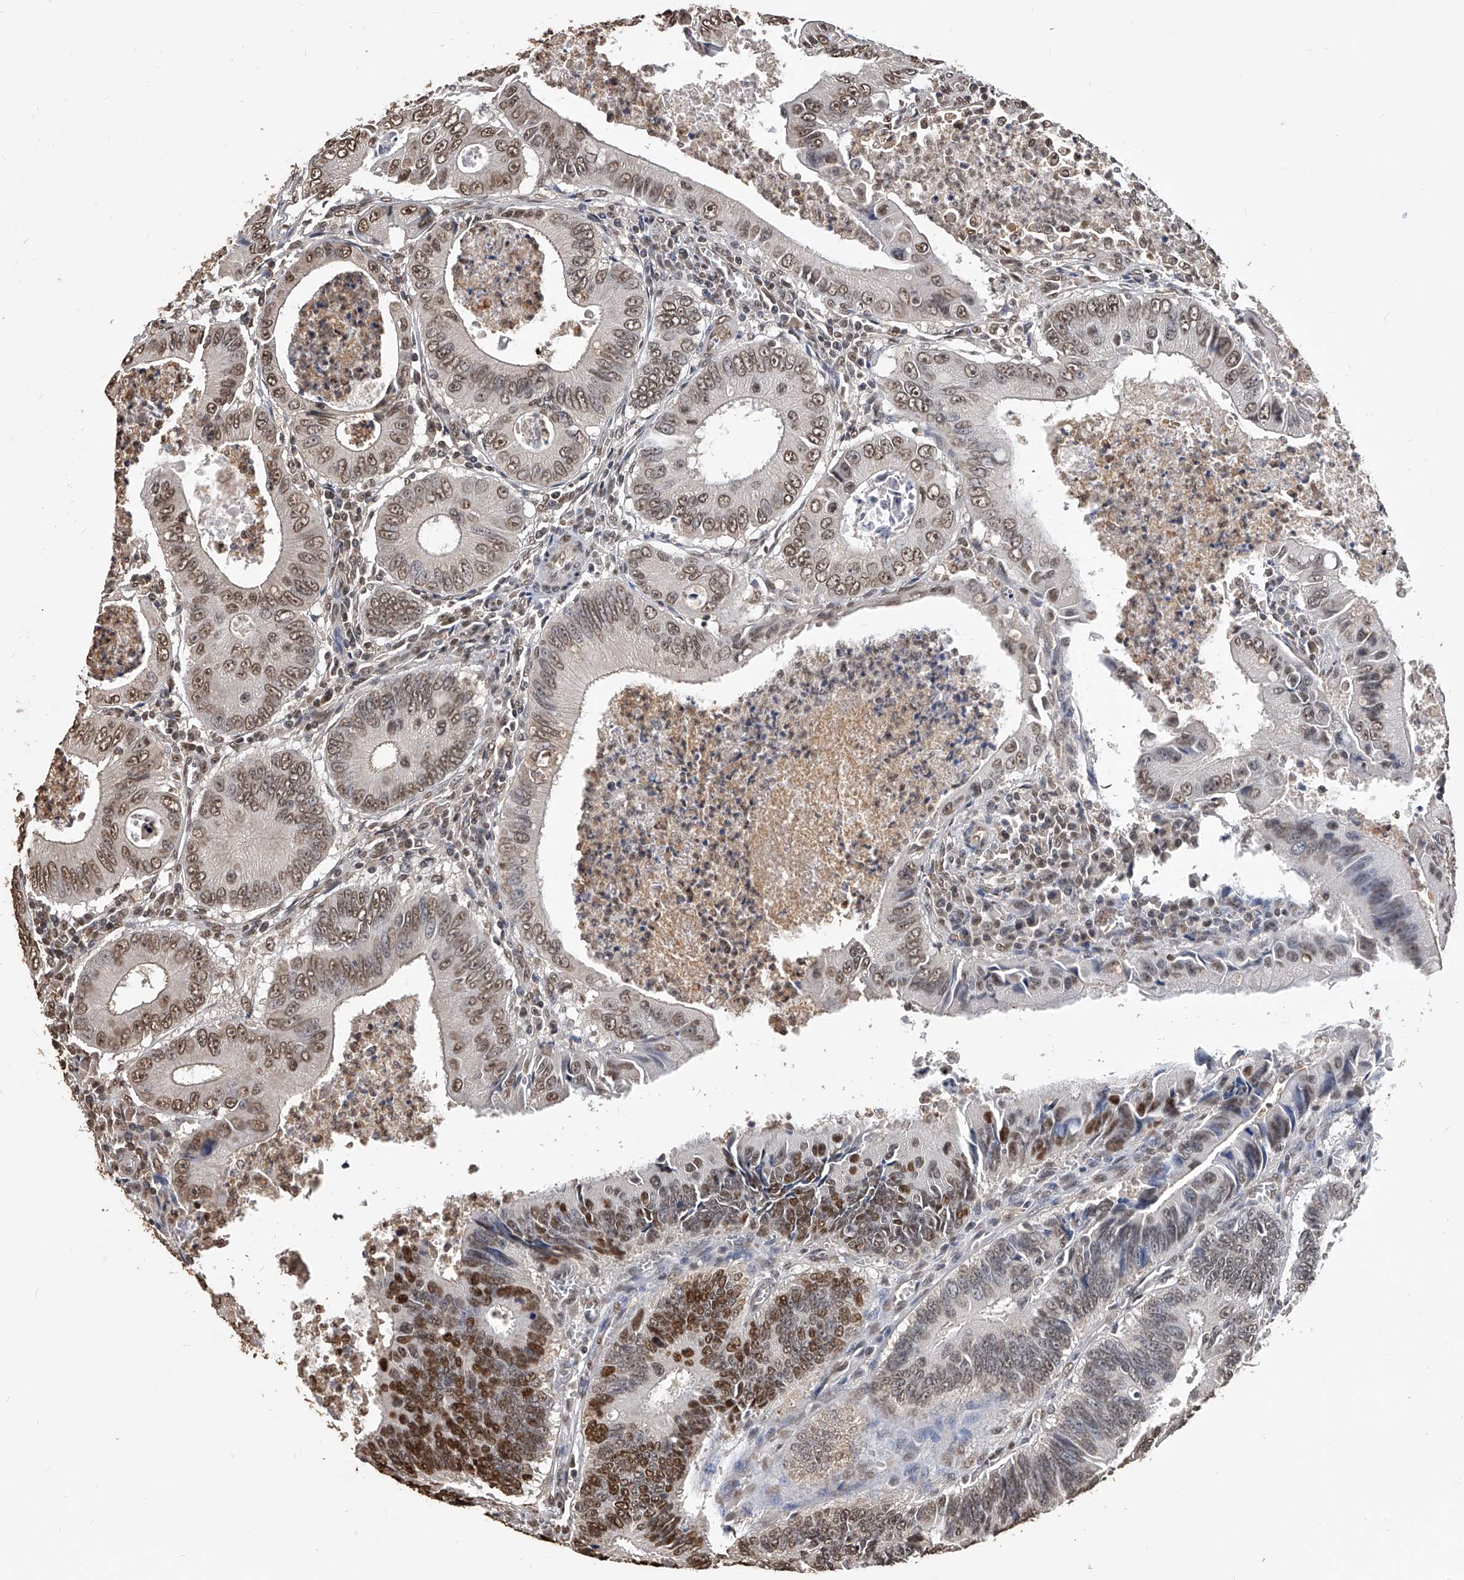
{"staining": {"intensity": "strong", "quantity": "25%-75%", "location": "nuclear"}, "tissue": "colorectal cancer", "cell_type": "Tumor cells", "image_type": "cancer", "snomed": [{"axis": "morphology", "description": "Inflammation, NOS"}, {"axis": "morphology", "description": "Adenocarcinoma, NOS"}, {"axis": "topography", "description": "Colon"}], "caption": "A brown stain shows strong nuclear staining of a protein in colorectal cancer (adenocarcinoma) tumor cells. Ihc stains the protein in brown and the nuclei are stained blue.", "gene": "FBXL4", "patient": {"sex": "male", "age": 72}}